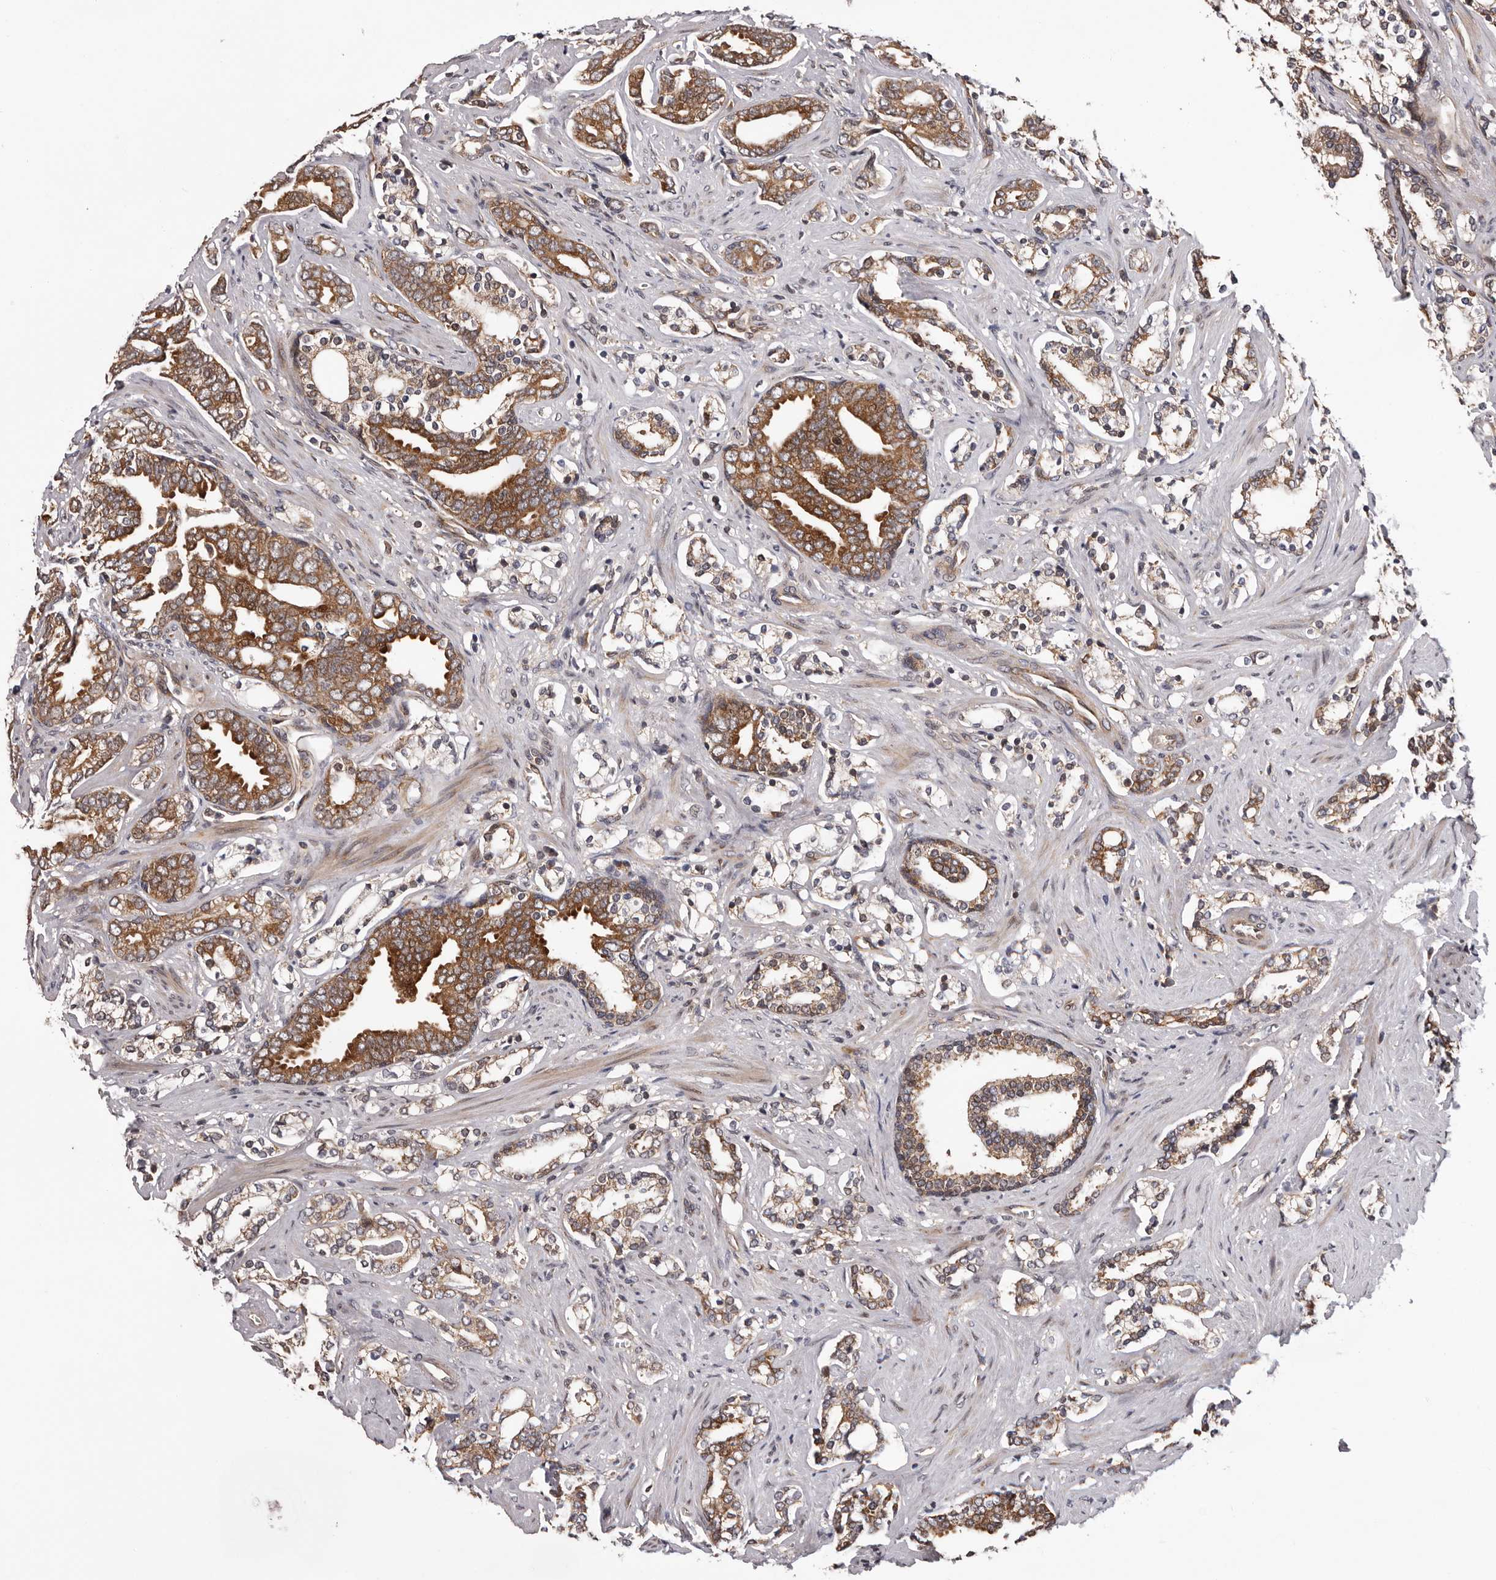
{"staining": {"intensity": "moderate", "quantity": ">75%", "location": "cytoplasmic/membranous"}, "tissue": "prostate cancer", "cell_type": "Tumor cells", "image_type": "cancer", "snomed": [{"axis": "morphology", "description": "Adenocarcinoma, Medium grade"}, {"axis": "topography", "description": "Prostate"}], "caption": "Human prostate cancer (adenocarcinoma (medium-grade)) stained for a protein (brown) reveals moderate cytoplasmic/membranous positive staining in approximately >75% of tumor cells.", "gene": "VPS37A", "patient": {"sex": "male", "age": 67}}